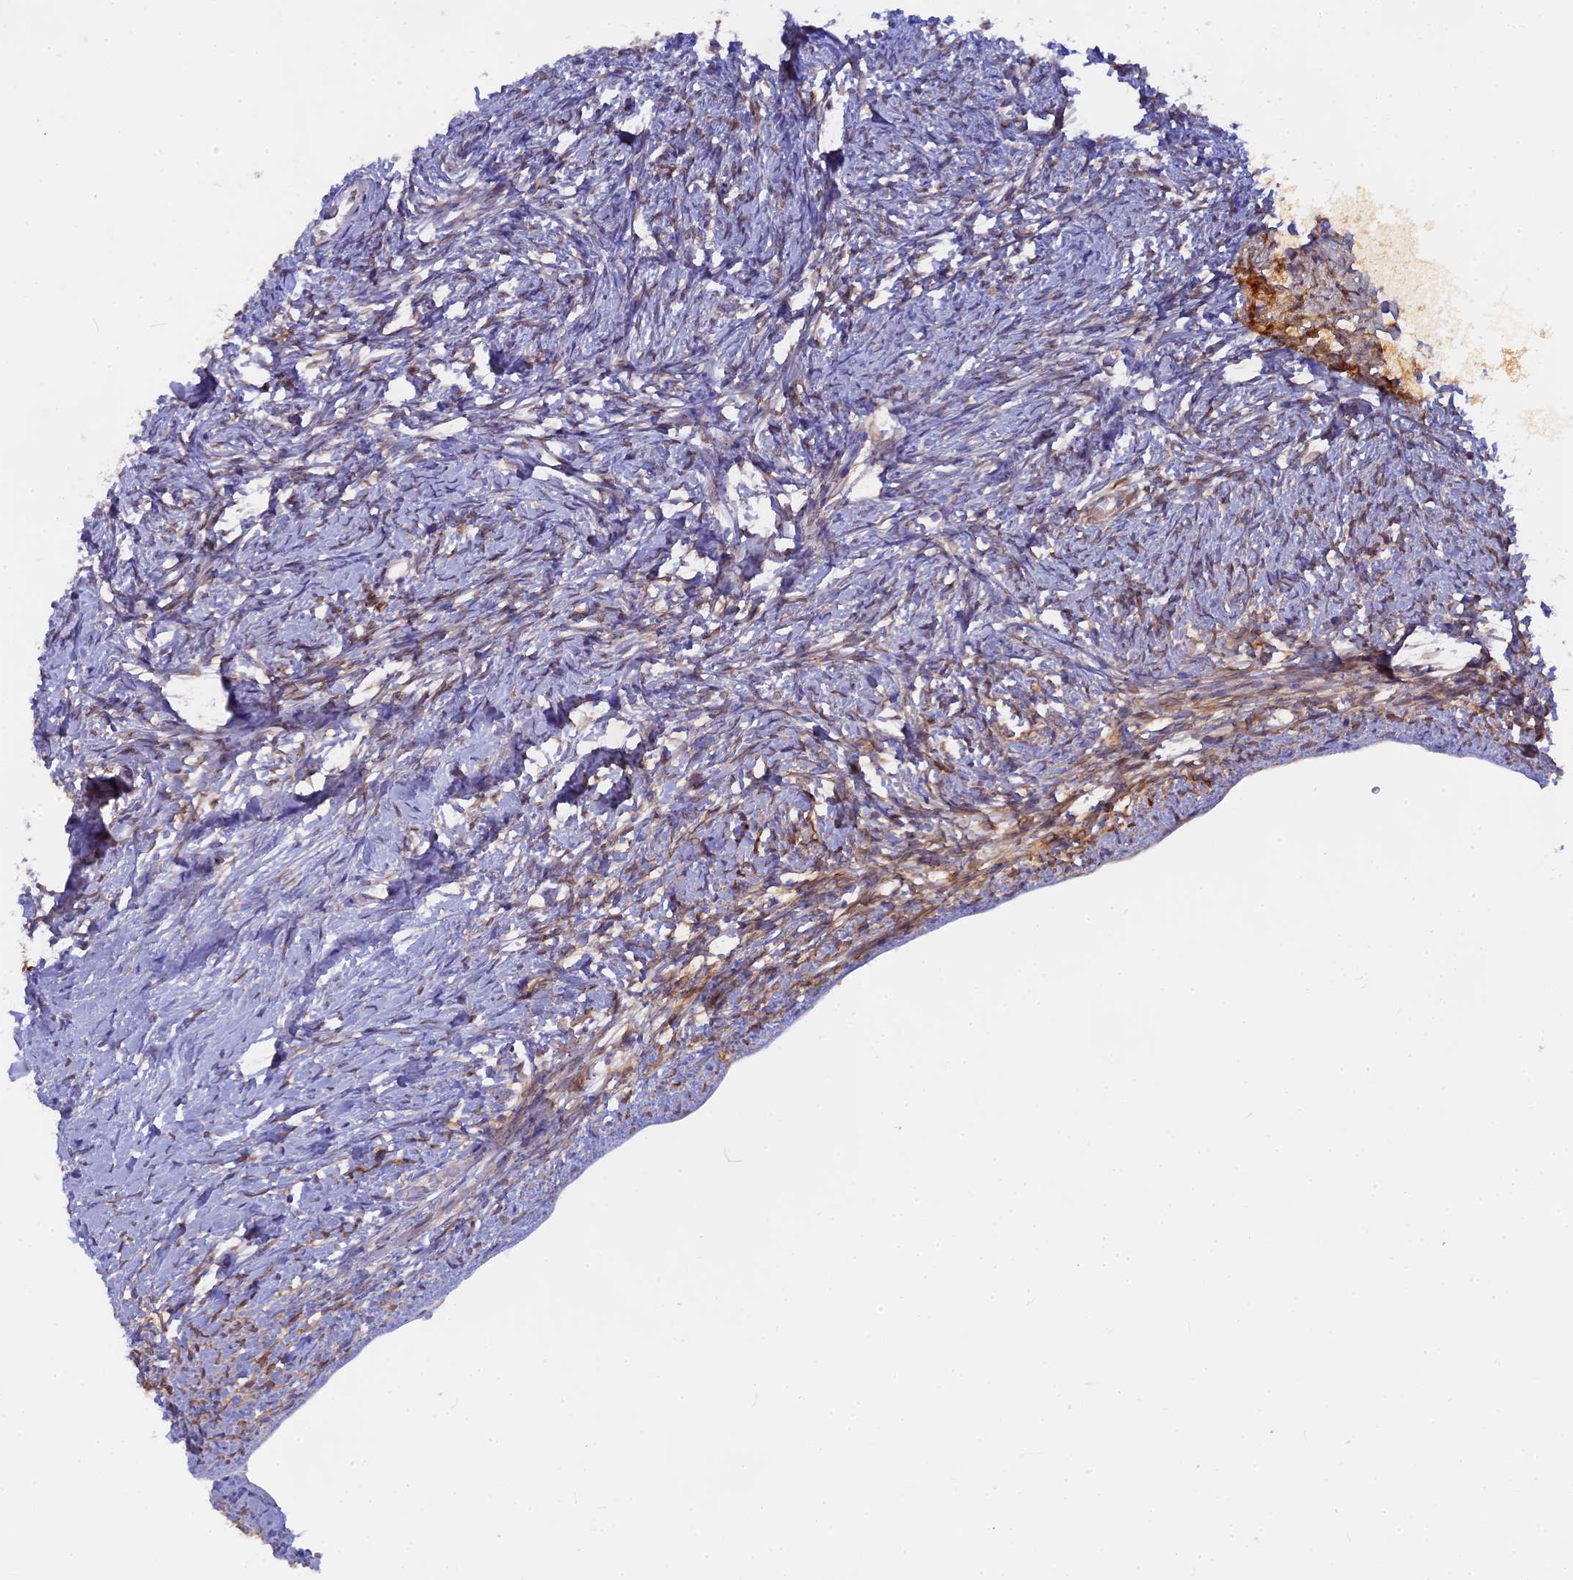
{"staining": {"intensity": "weak", "quantity": "<25%", "location": "cytoplasmic/membranous"}, "tissue": "ovary", "cell_type": "Ovarian stroma cells", "image_type": "normal", "snomed": [{"axis": "morphology", "description": "Normal tissue, NOS"}, {"axis": "topography", "description": "Ovary"}], "caption": "Histopathology image shows no significant protein expression in ovarian stroma cells of normal ovary.", "gene": "TLCD1", "patient": {"sex": "female", "age": 34}}